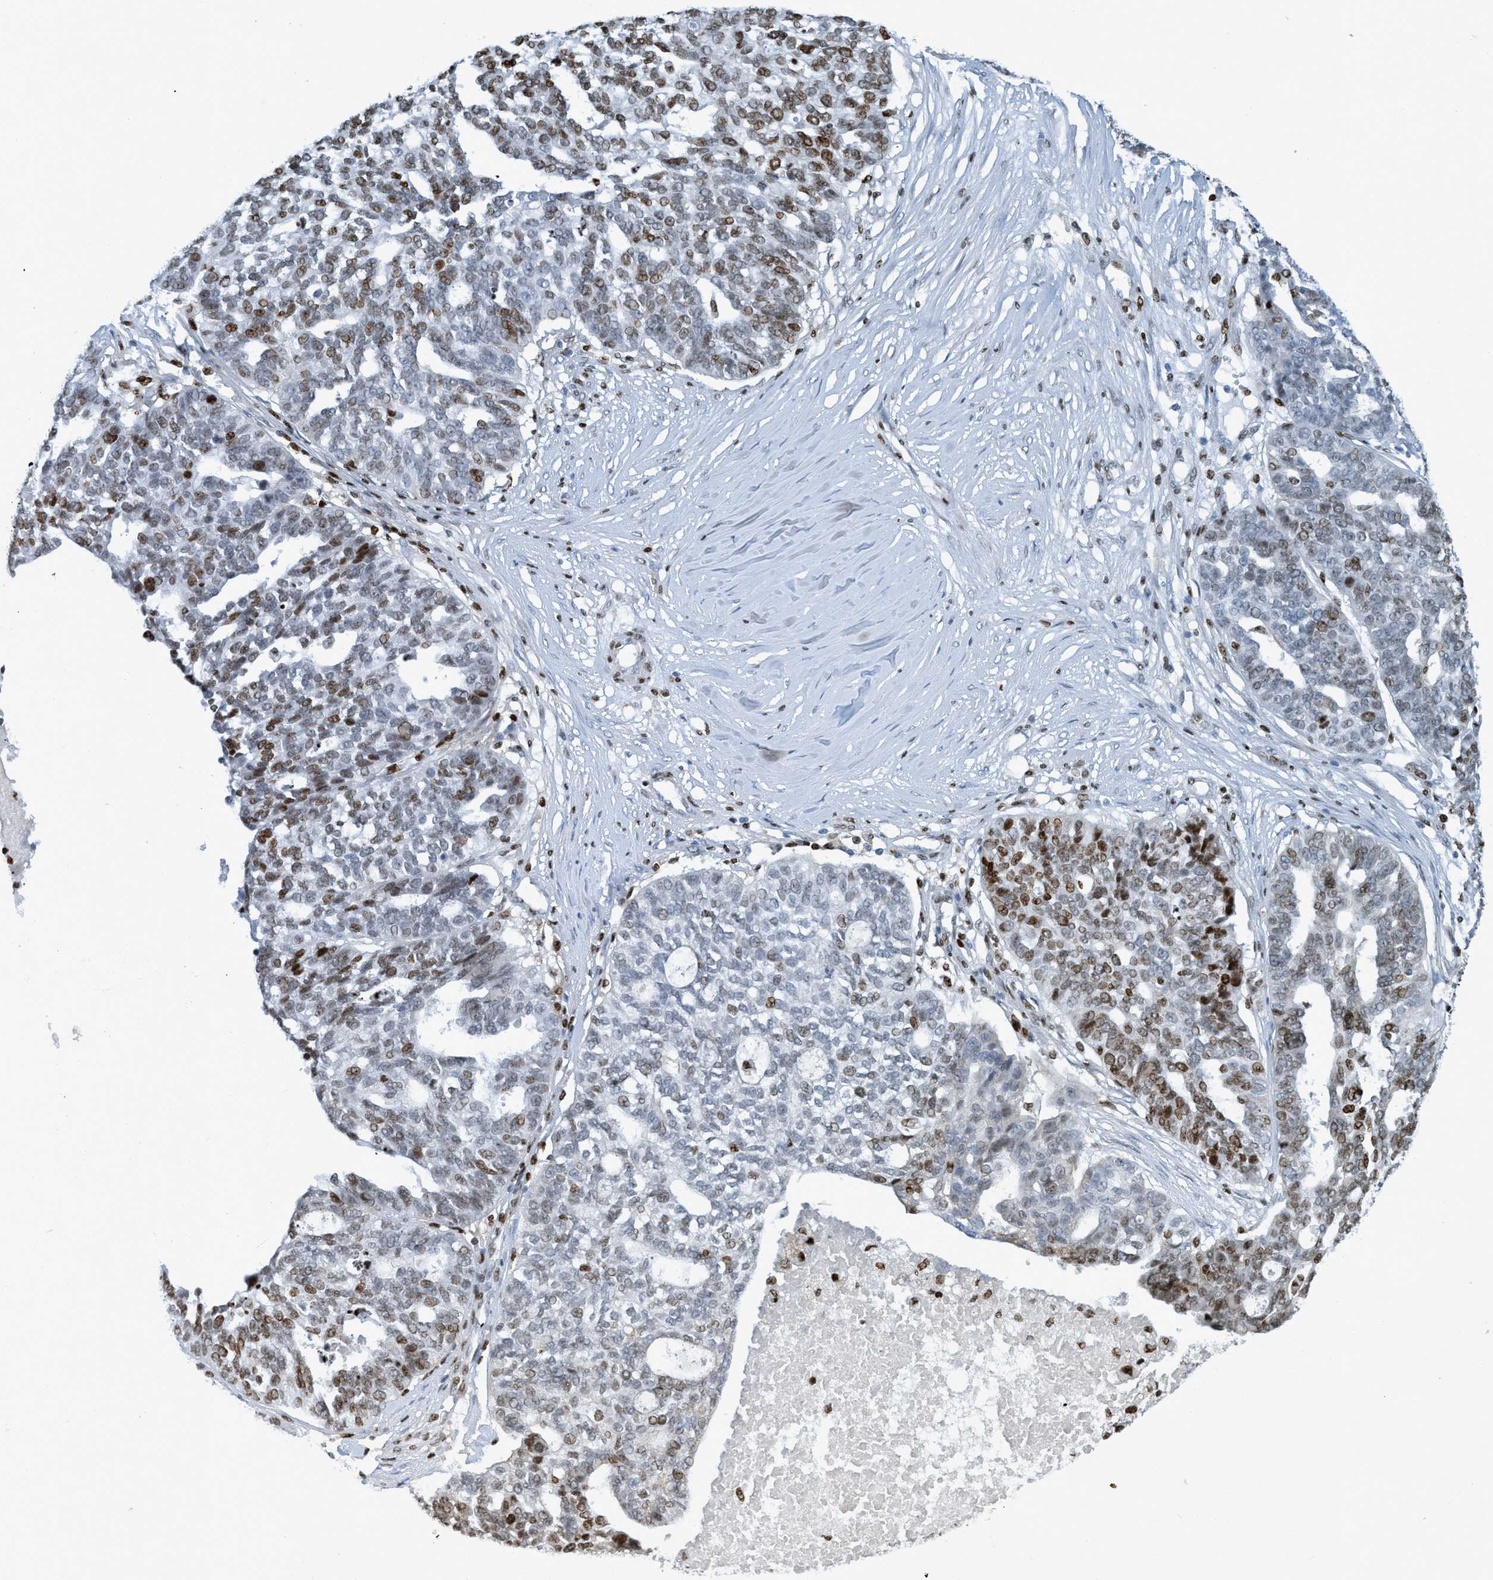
{"staining": {"intensity": "moderate", "quantity": "25%-75%", "location": "nuclear"}, "tissue": "ovarian cancer", "cell_type": "Tumor cells", "image_type": "cancer", "snomed": [{"axis": "morphology", "description": "Cystadenocarcinoma, serous, NOS"}, {"axis": "topography", "description": "Ovary"}], "caption": "Immunohistochemistry of ovarian cancer reveals medium levels of moderate nuclear expression in approximately 25%-75% of tumor cells. (Brightfield microscopy of DAB IHC at high magnification).", "gene": "SH3D19", "patient": {"sex": "female", "age": 59}}